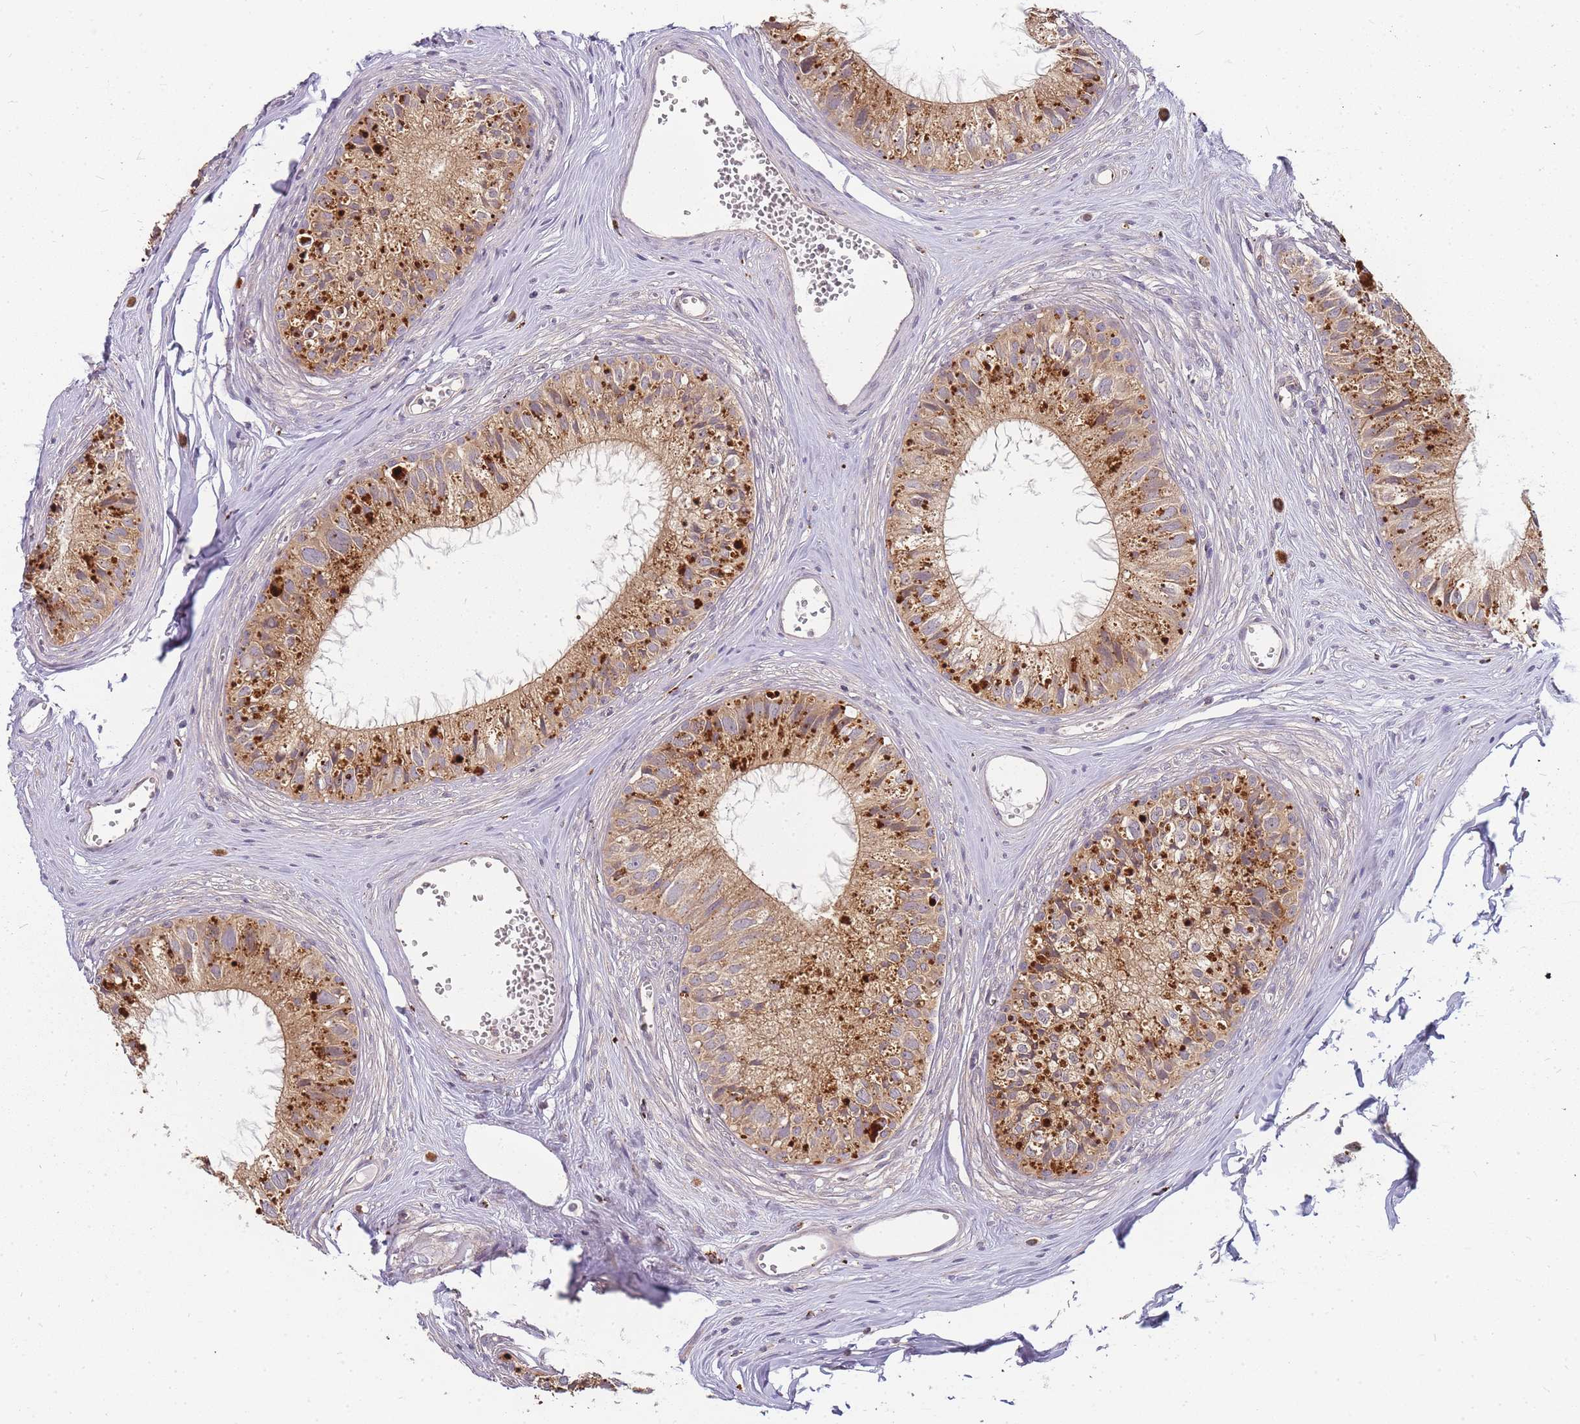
{"staining": {"intensity": "strong", "quantity": ">75%", "location": "cytoplasmic/membranous"}, "tissue": "epididymis", "cell_type": "Glandular cells", "image_type": "normal", "snomed": [{"axis": "morphology", "description": "Normal tissue, NOS"}, {"axis": "topography", "description": "Epididymis"}], "caption": "Immunohistochemistry staining of unremarkable epididymis, which displays high levels of strong cytoplasmic/membranous expression in about >75% of glandular cells indicating strong cytoplasmic/membranous protein staining. The staining was performed using DAB (brown) for protein detection and nuclei were counterstained in hematoxylin (blue).", "gene": "ATG5", "patient": {"sex": "male", "age": 36}}